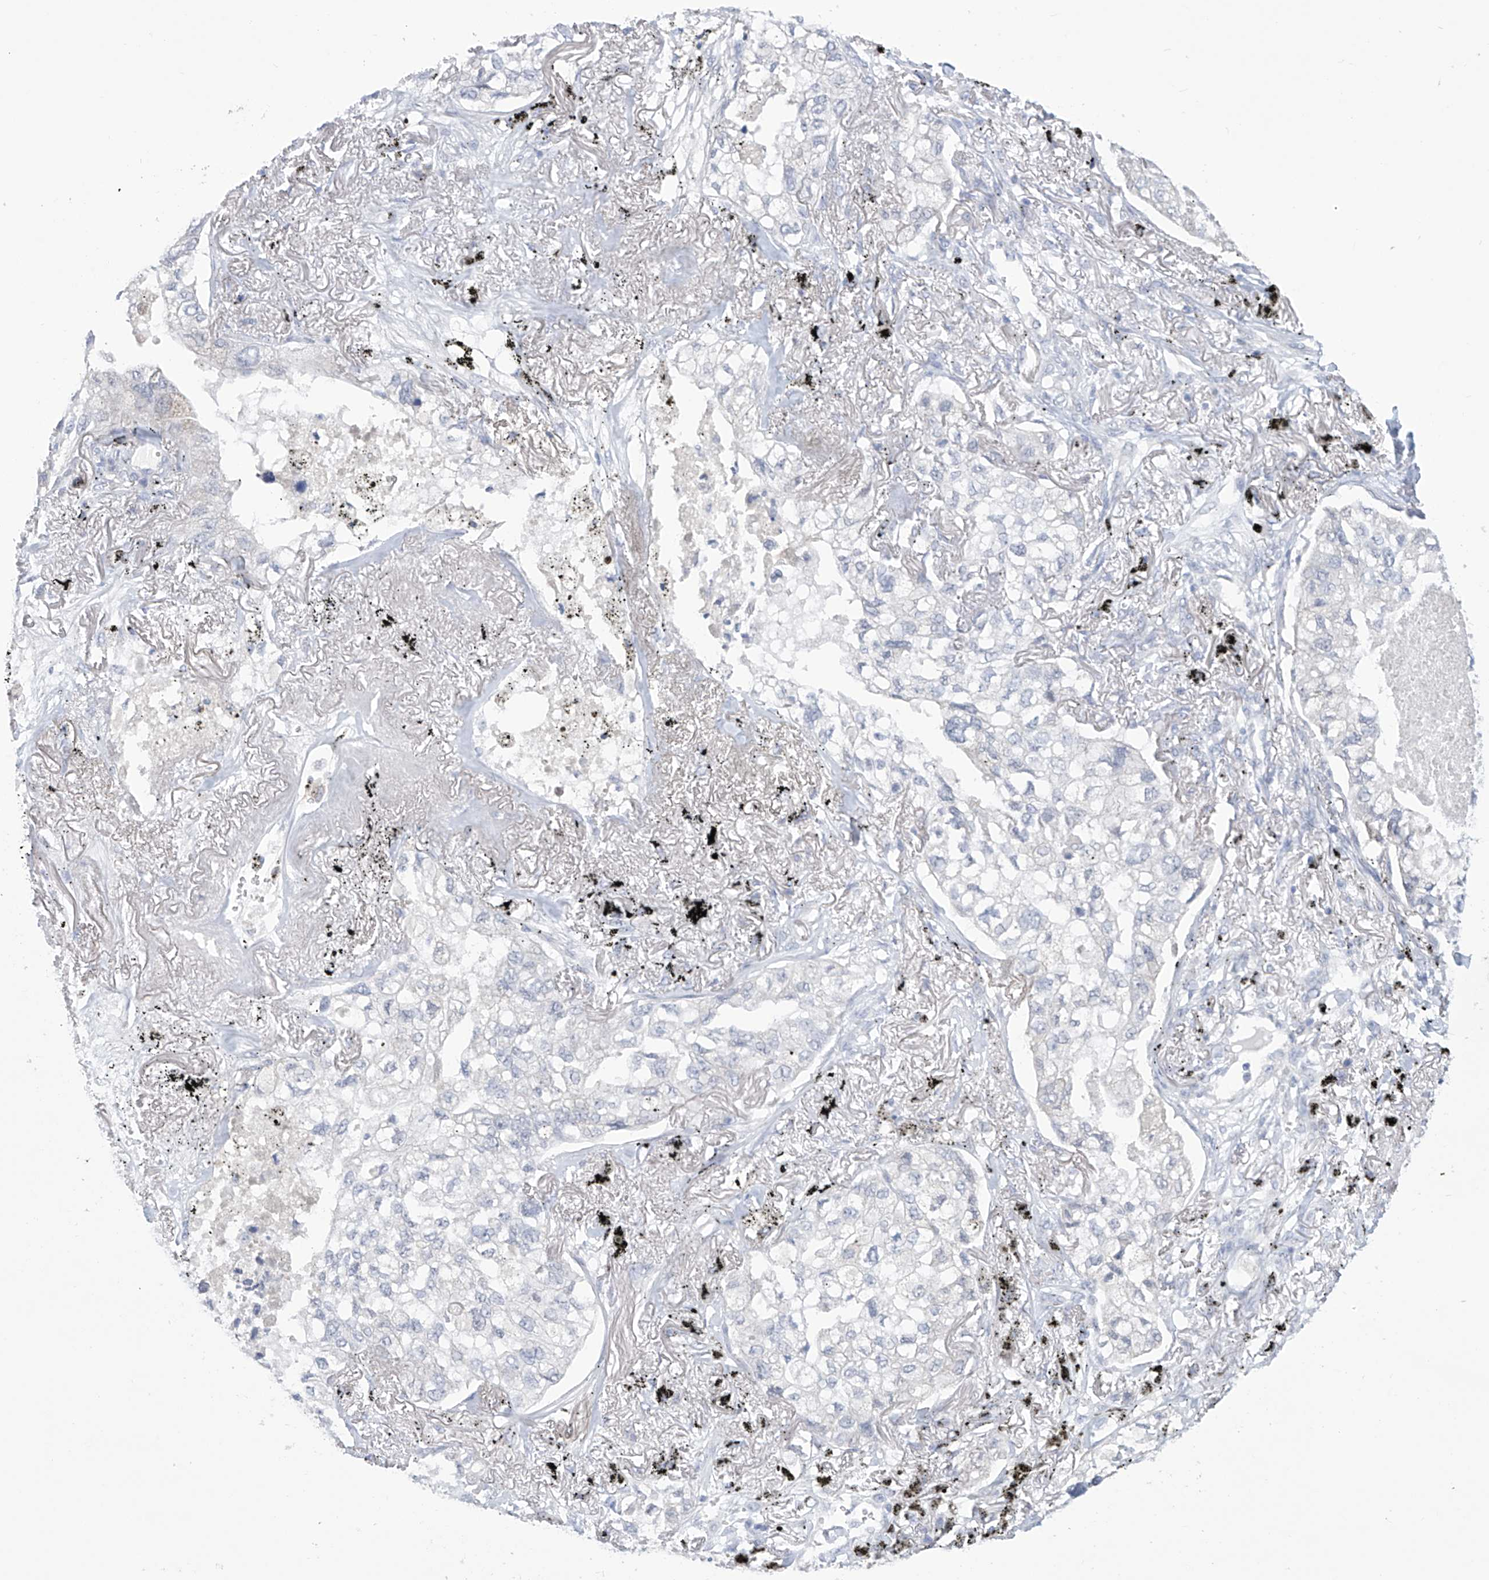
{"staining": {"intensity": "negative", "quantity": "none", "location": "none"}, "tissue": "lung cancer", "cell_type": "Tumor cells", "image_type": "cancer", "snomed": [{"axis": "morphology", "description": "Adenocarcinoma, NOS"}, {"axis": "topography", "description": "Lung"}], "caption": "Tumor cells are negative for brown protein staining in adenocarcinoma (lung).", "gene": "IBA57", "patient": {"sex": "male", "age": 65}}